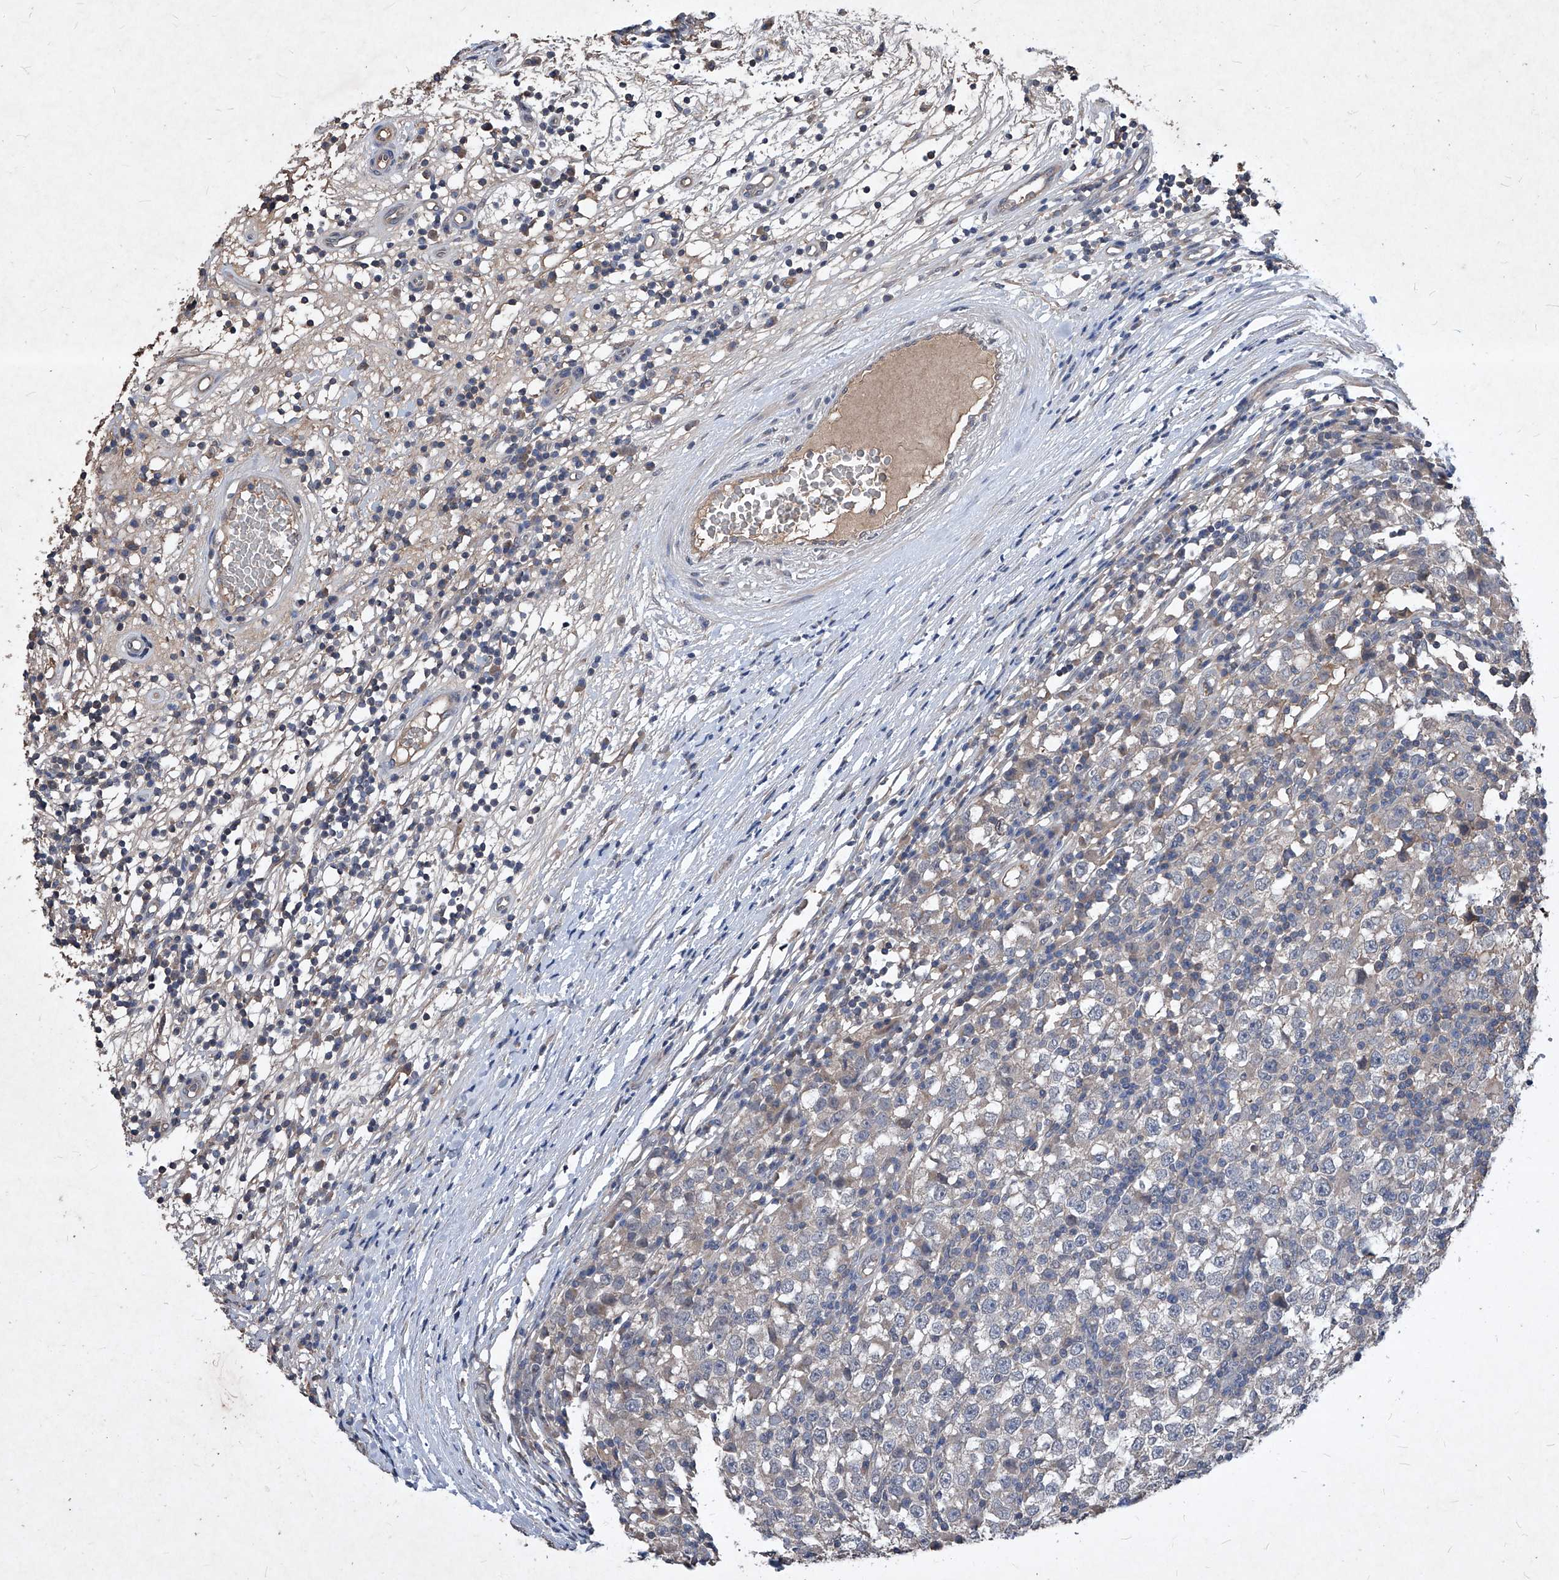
{"staining": {"intensity": "negative", "quantity": "none", "location": "none"}, "tissue": "testis cancer", "cell_type": "Tumor cells", "image_type": "cancer", "snomed": [{"axis": "morphology", "description": "Seminoma, NOS"}, {"axis": "topography", "description": "Testis"}], "caption": "Human testis cancer (seminoma) stained for a protein using immunohistochemistry (IHC) displays no staining in tumor cells.", "gene": "SYNGR1", "patient": {"sex": "male", "age": 65}}